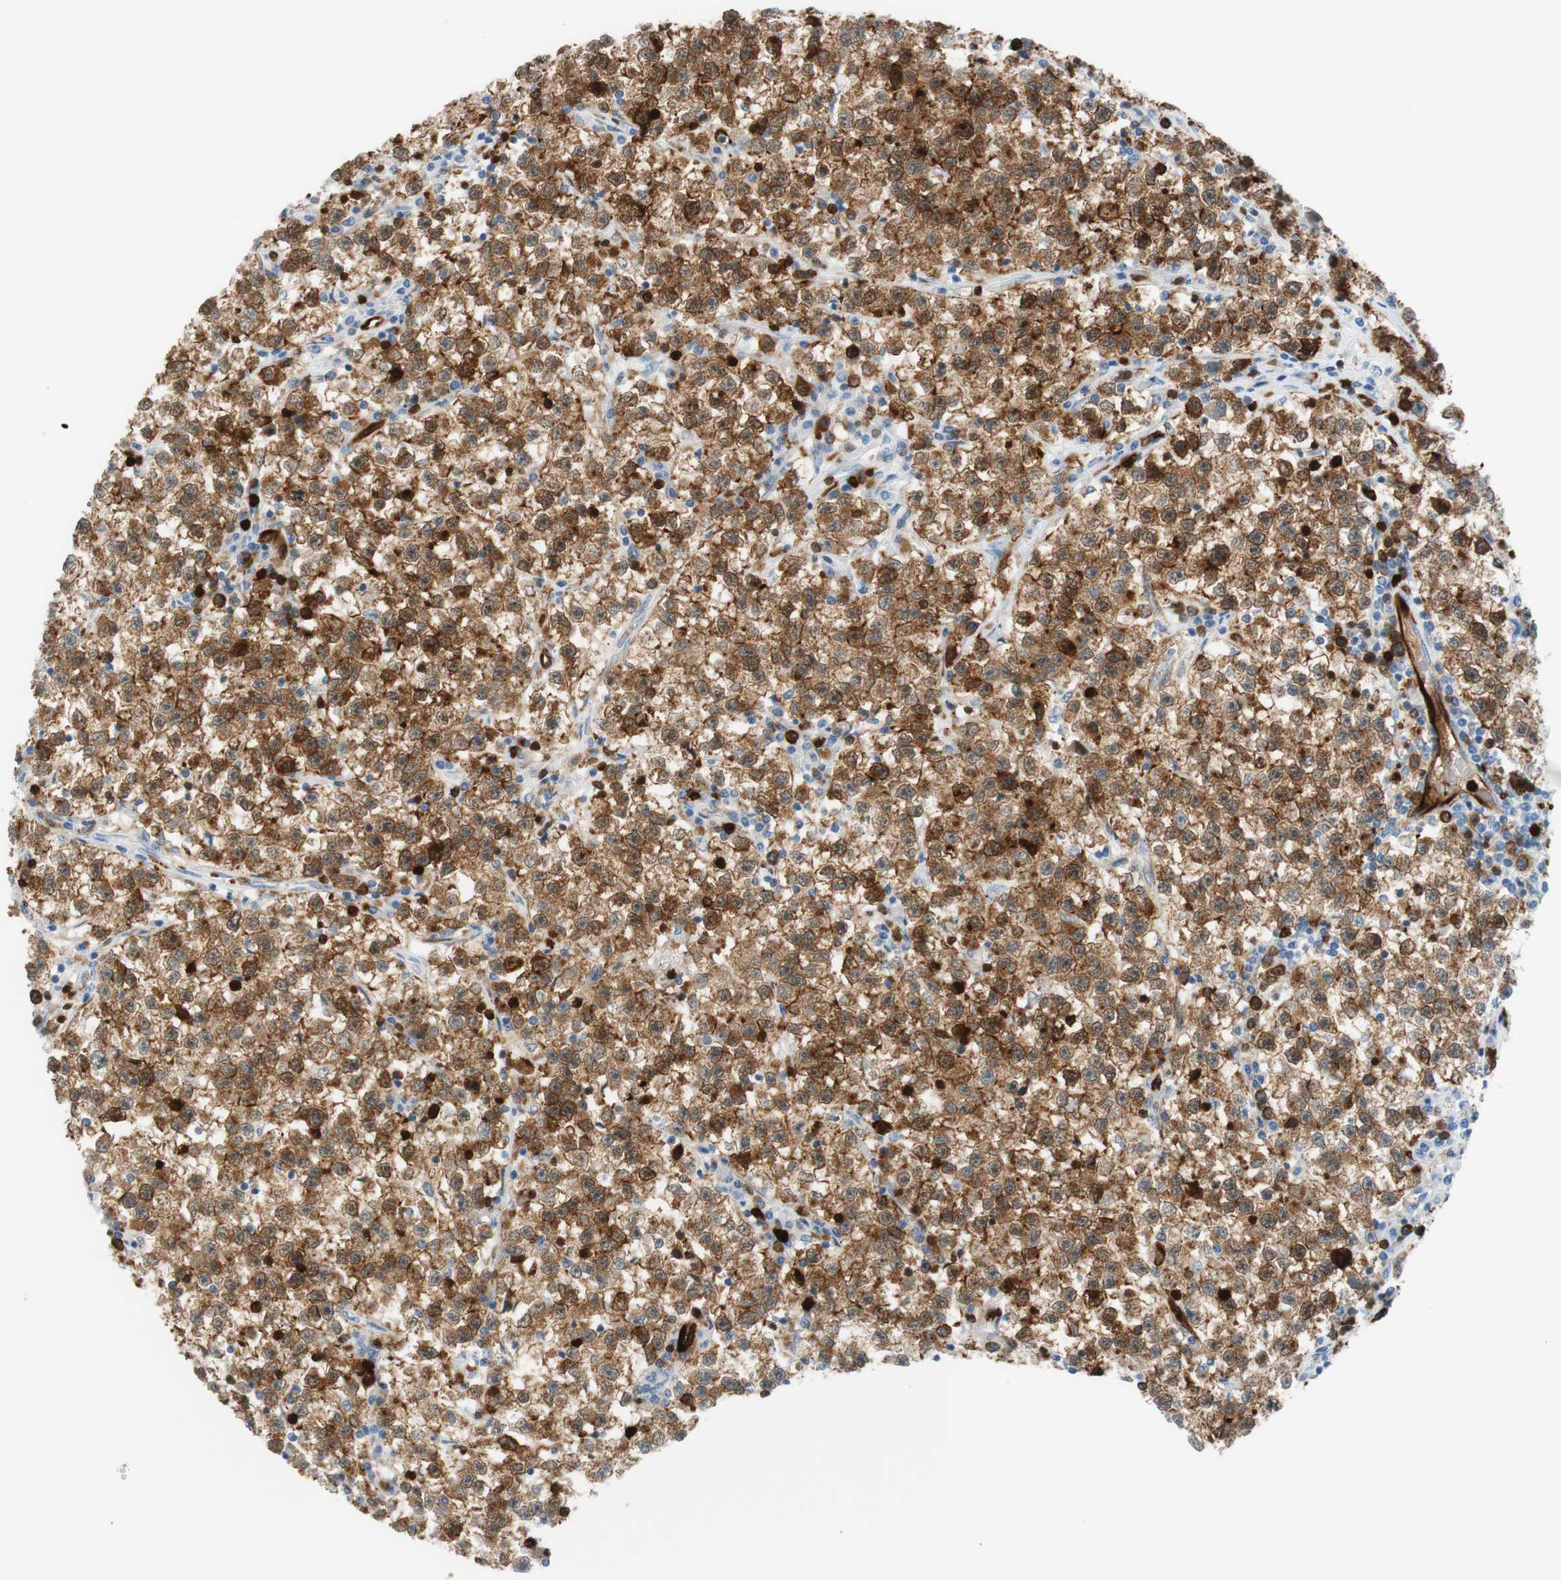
{"staining": {"intensity": "strong", "quantity": "25%-75%", "location": "cytoplasmic/membranous"}, "tissue": "testis cancer", "cell_type": "Tumor cells", "image_type": "cancer", "snomed": [{"axis": "morphology", "description": "Seminoma, NOS"}, {"axis": "topography", "description": "Testis"}], "caption": "Human testis cancer stained with a protein marker displays strong staining in tumor cells.", "gene": "STMN1", "patient": {"sex": "male", "age": 22}}